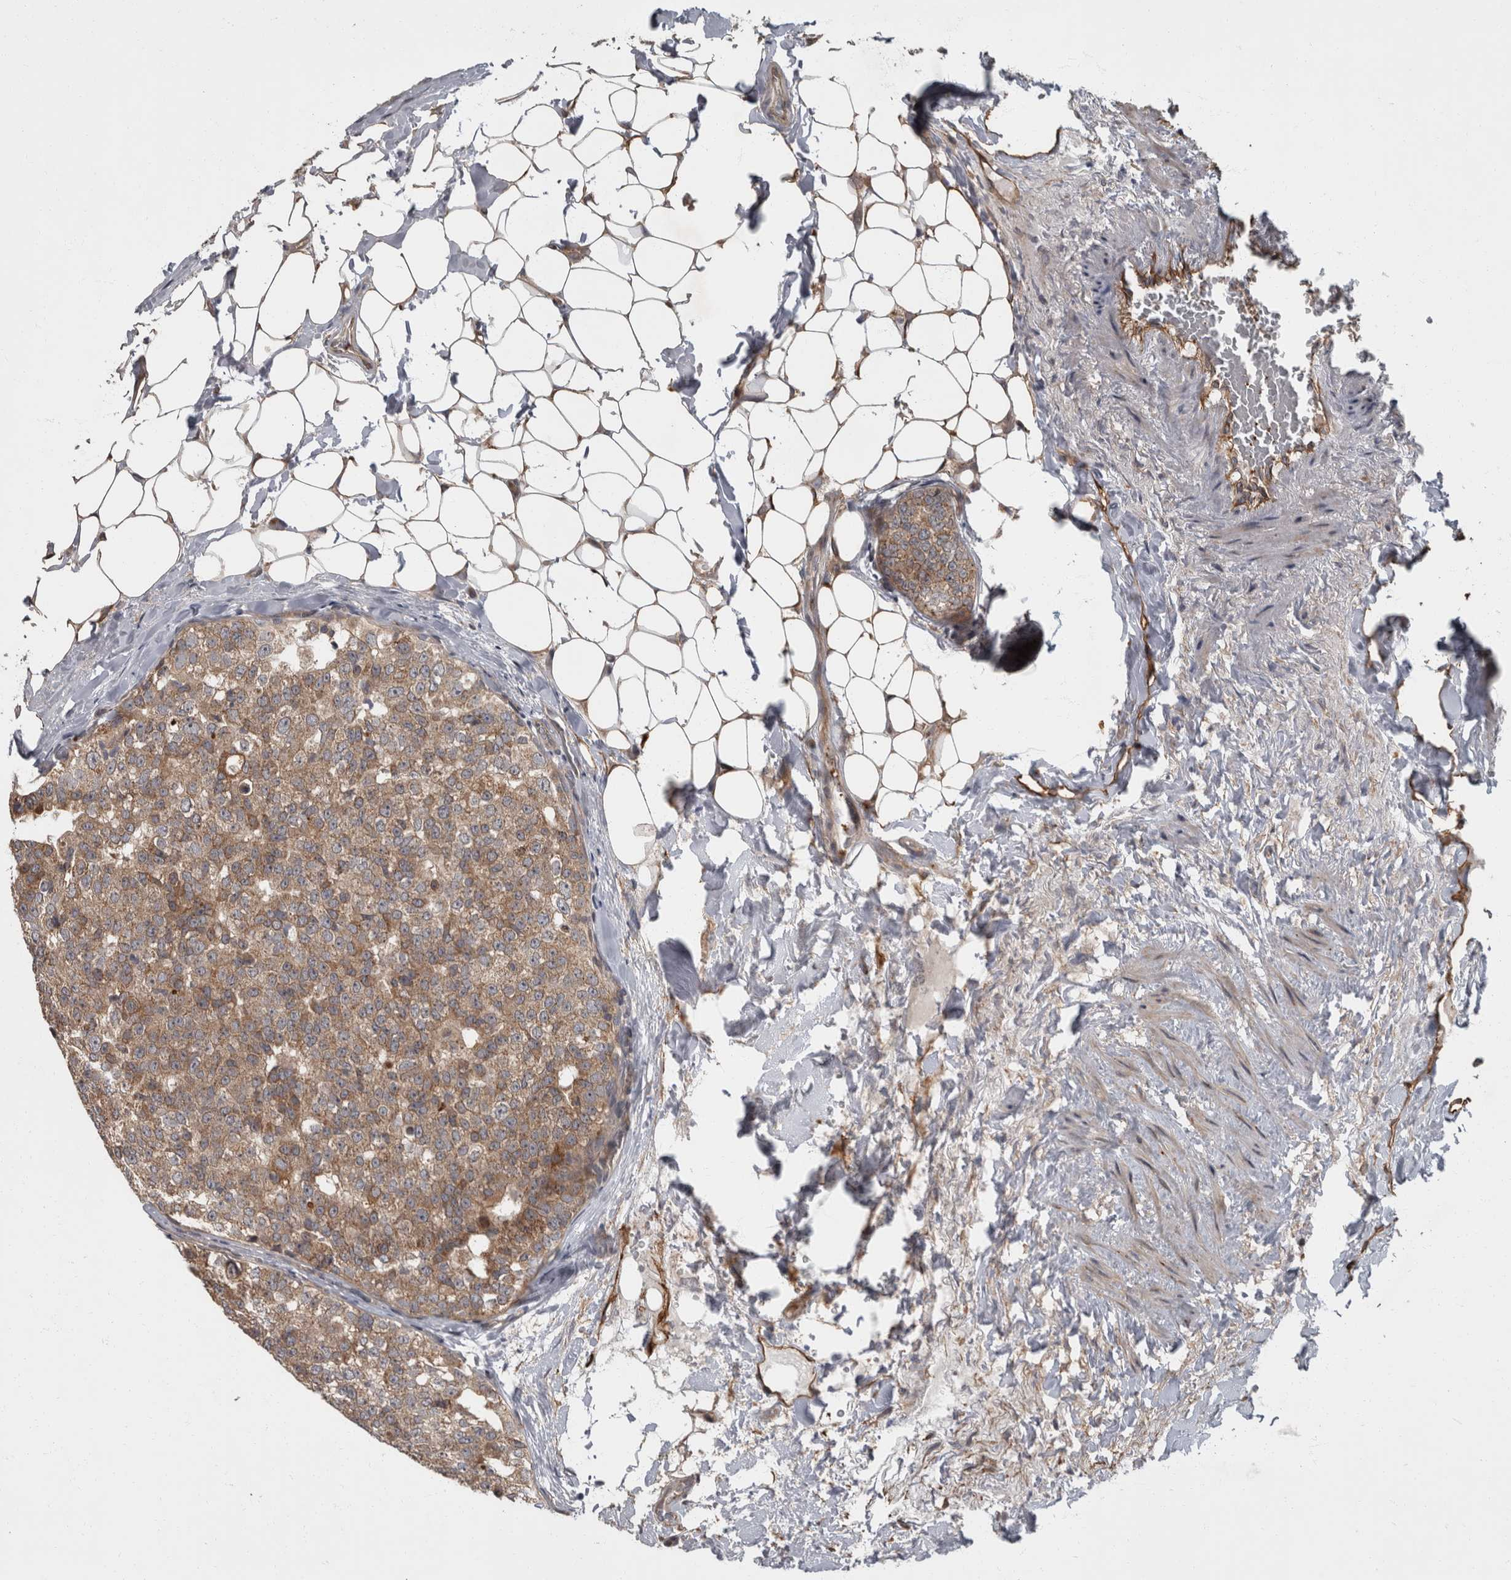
{"staining": {"intensity": "weak", "quantity": ">75%", "location": "cytoplasmic/membranous"}, "tissue": "breast cancer", "cell_type": "Tumor cells", "image_type": "cancer", "snomed": [{"axis": "morphology", "description": "Normal tissue, NOS"}, {"axis": "morphology", "description": "Duct carcinoma"}, {"axis": "topography", "description": "Breast"}], "caption": "Breast infiltrating ductal carcinoma stained with a brown dye exhibits weak cytoplasmic/membranous positive positivity in approximately >75% of tumor cells.", "gene": "VEGFD", "patient": {"sex": "female", "age": 43}}